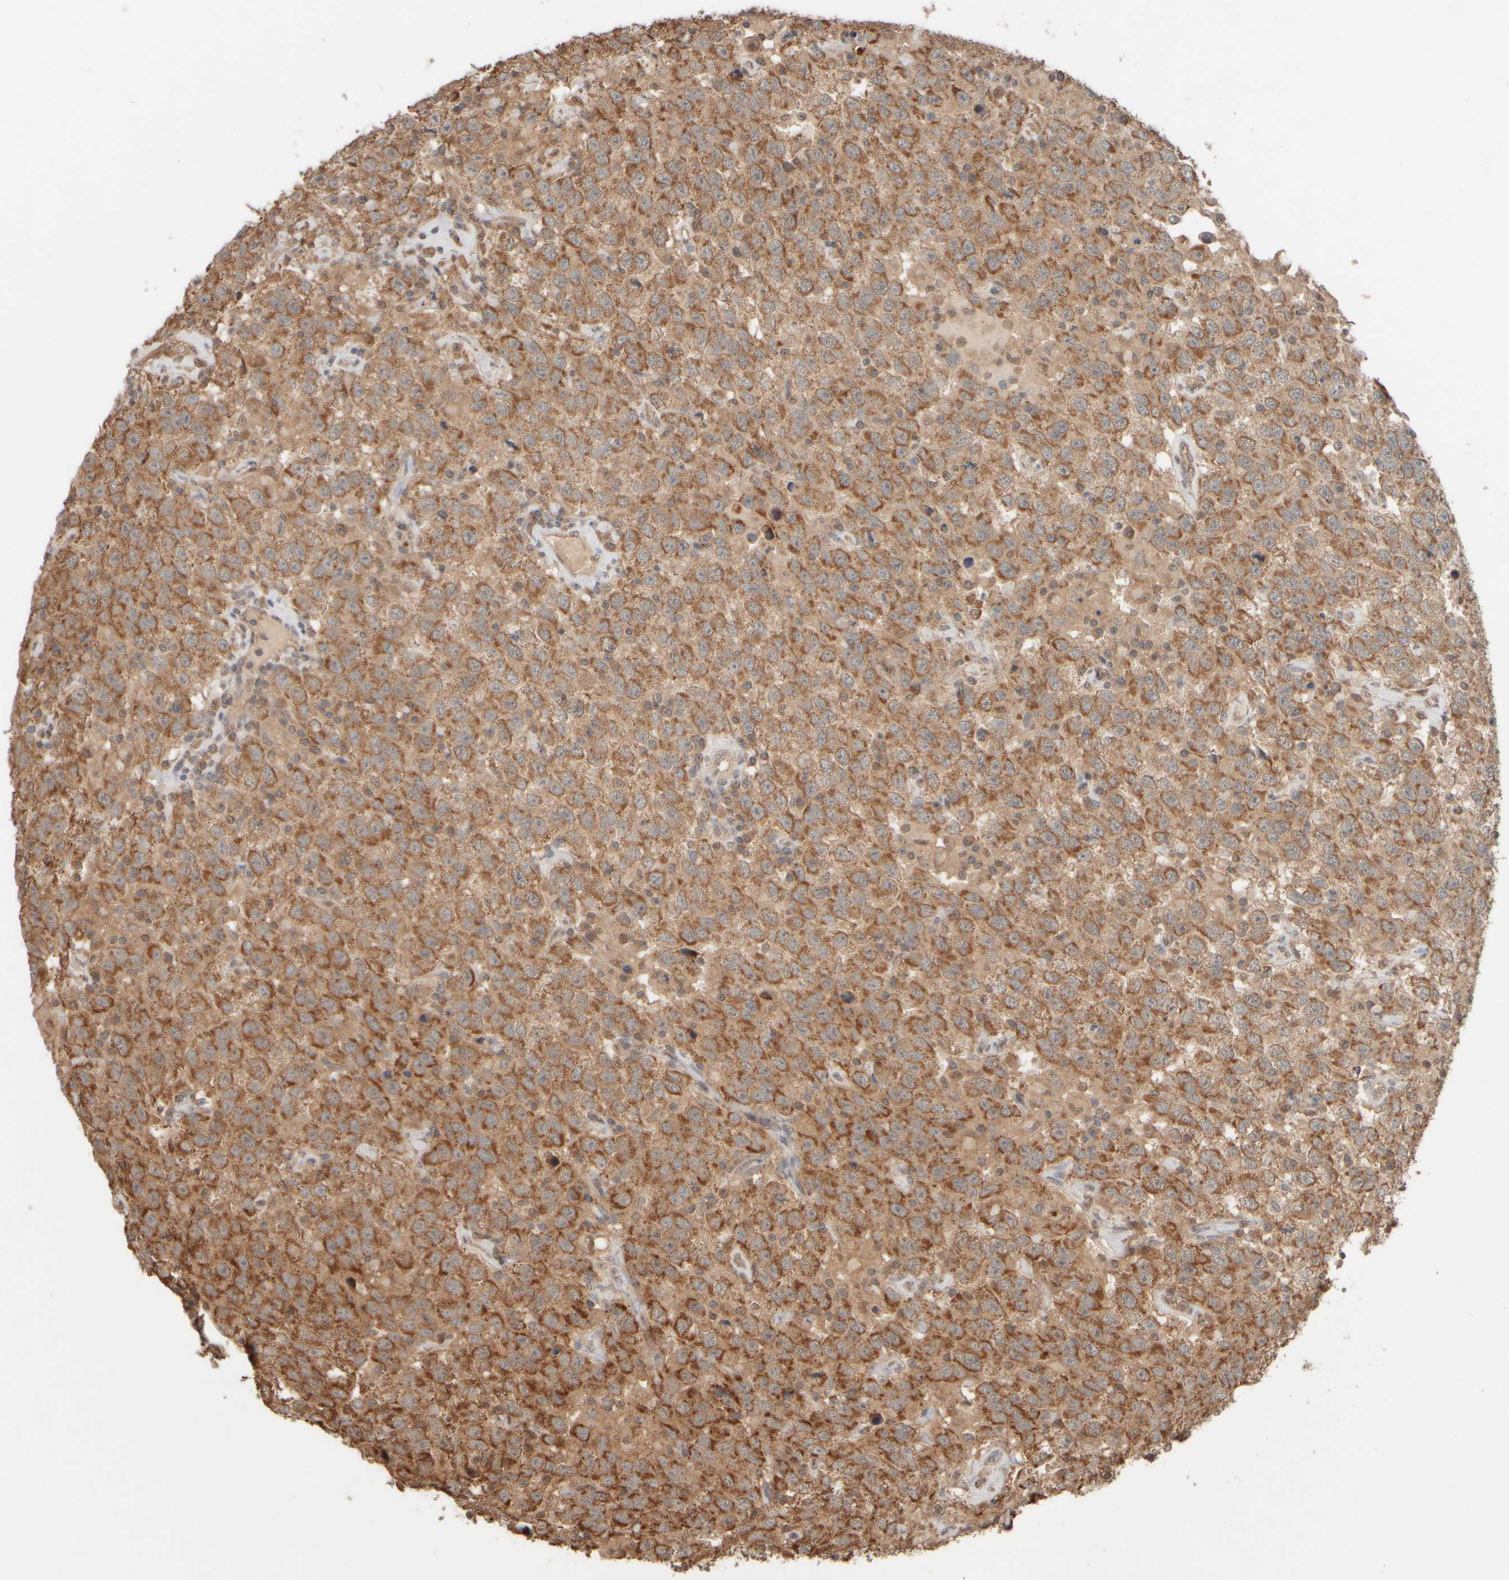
{"staining": {"intensity": "strong", "quantity": "25%-75%", "location": "cytoplasmic/membranous"}, "tissue": "testis cancer", "cell_type": "Tumor cells", "image_type": "cancer", "snomed": [{"axis": "morphology", "description": "Seminoma, NOS"}, {"axis": "topography", "description": "Testis"}], "caption": "This is a micrograph of IHC staining of testis seminoma, which shows strong staining in the cytoplasmic/membranous of tumor cells.", "gene": "EIF2B3", "patient": {"sex": "male", "age": 41}}